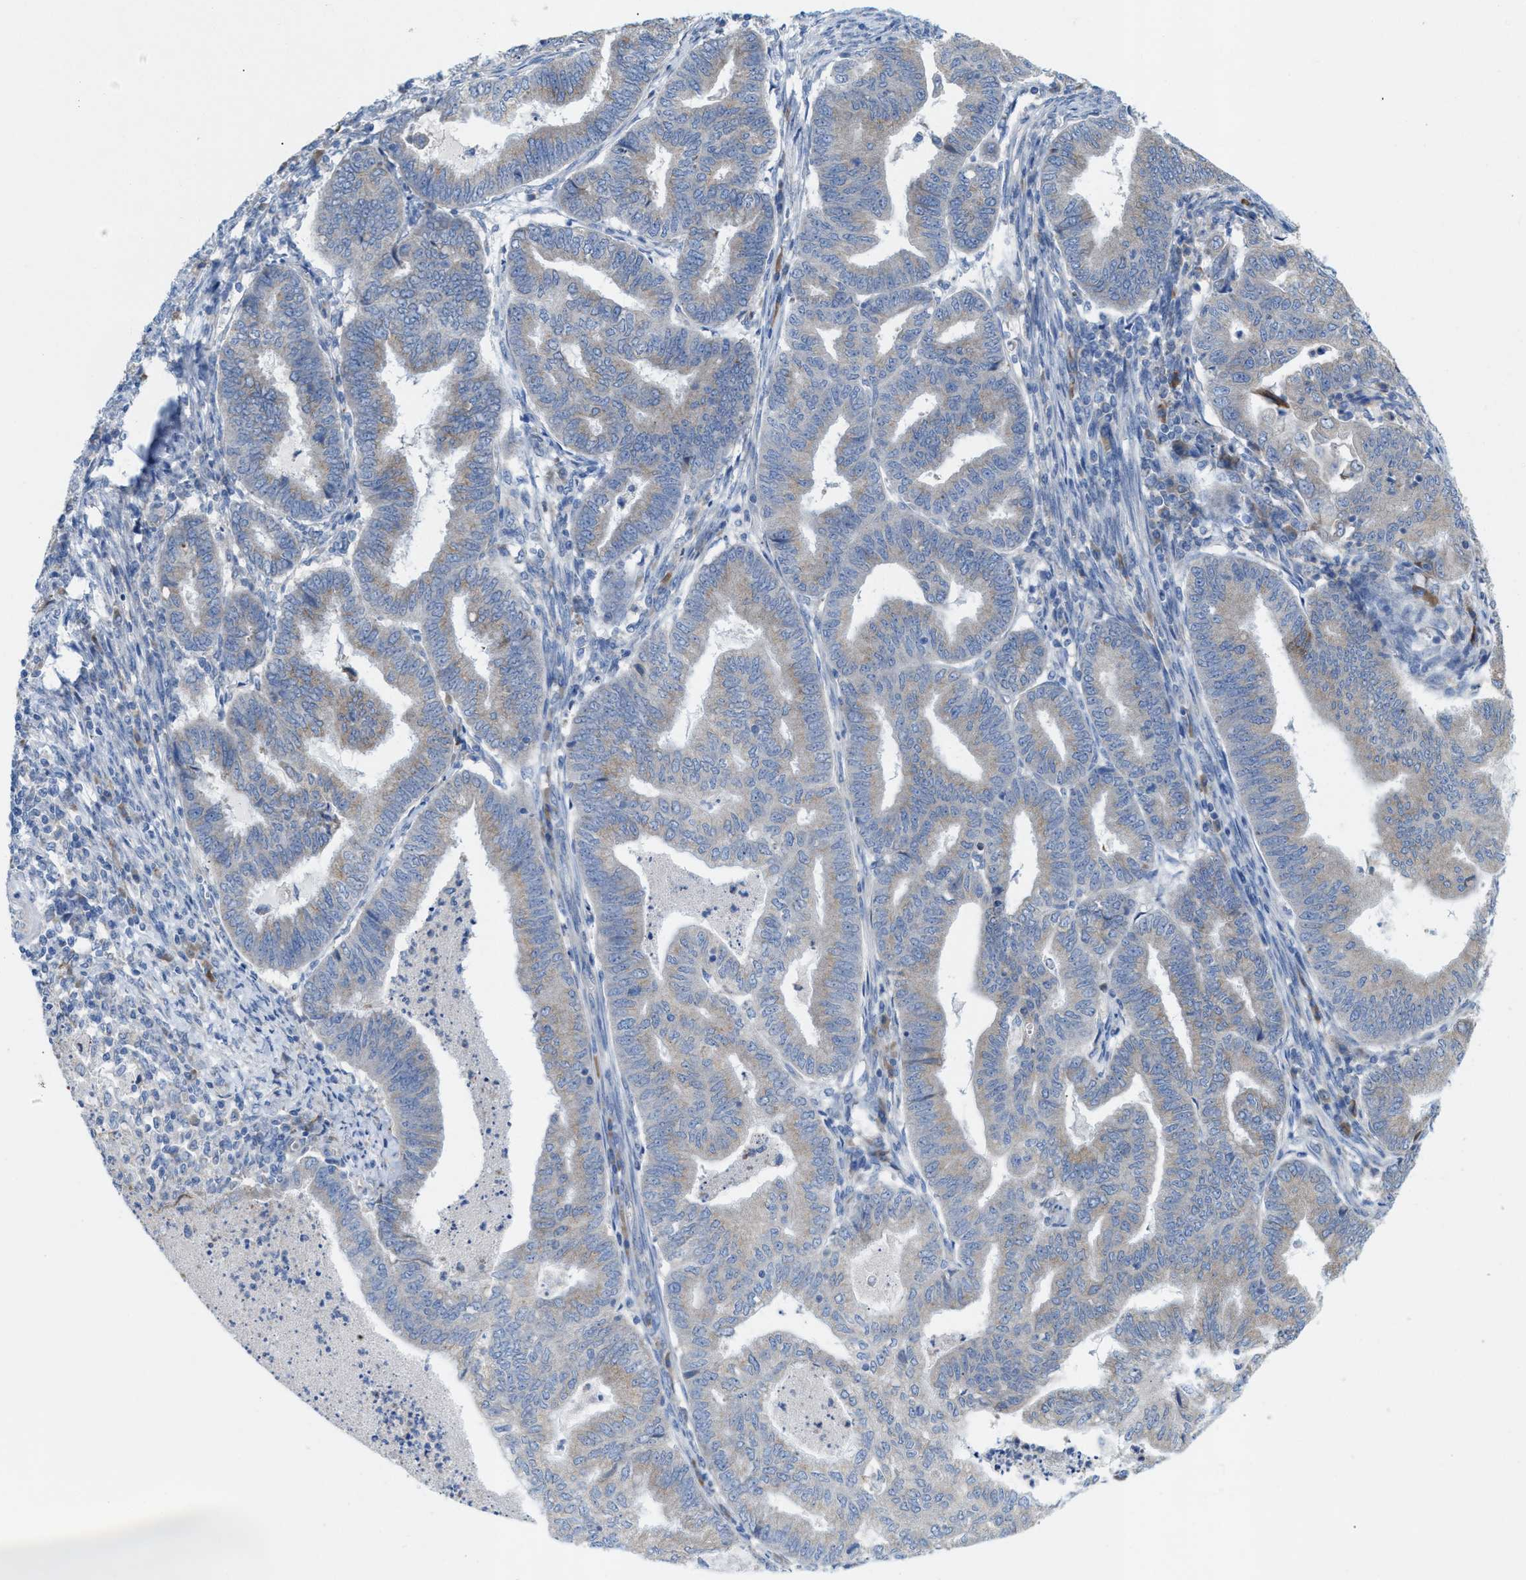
{"staining": {"intensity": "negative", "quantity": "none", "location": "none"}, "tissue": "endometrial cancer", "cell_type": "Tumor cells", "image_type": "cancer", "snomed": [{"axis": "morphology", "description": "Polyp, NOS"}, {"axis": "morphology", "description": "Adenocarcinoma, NOS"}, {"axis": "morphology", "description": "Adenoma, NOS"}, {"axis": "topography", "description": "Endometrium"}], "caption": "Tumor cells are negative for protein expression in human endometrial cancer.", "gene": "DYNC2I1", "patient": {"sex": "female", "age": 79}}